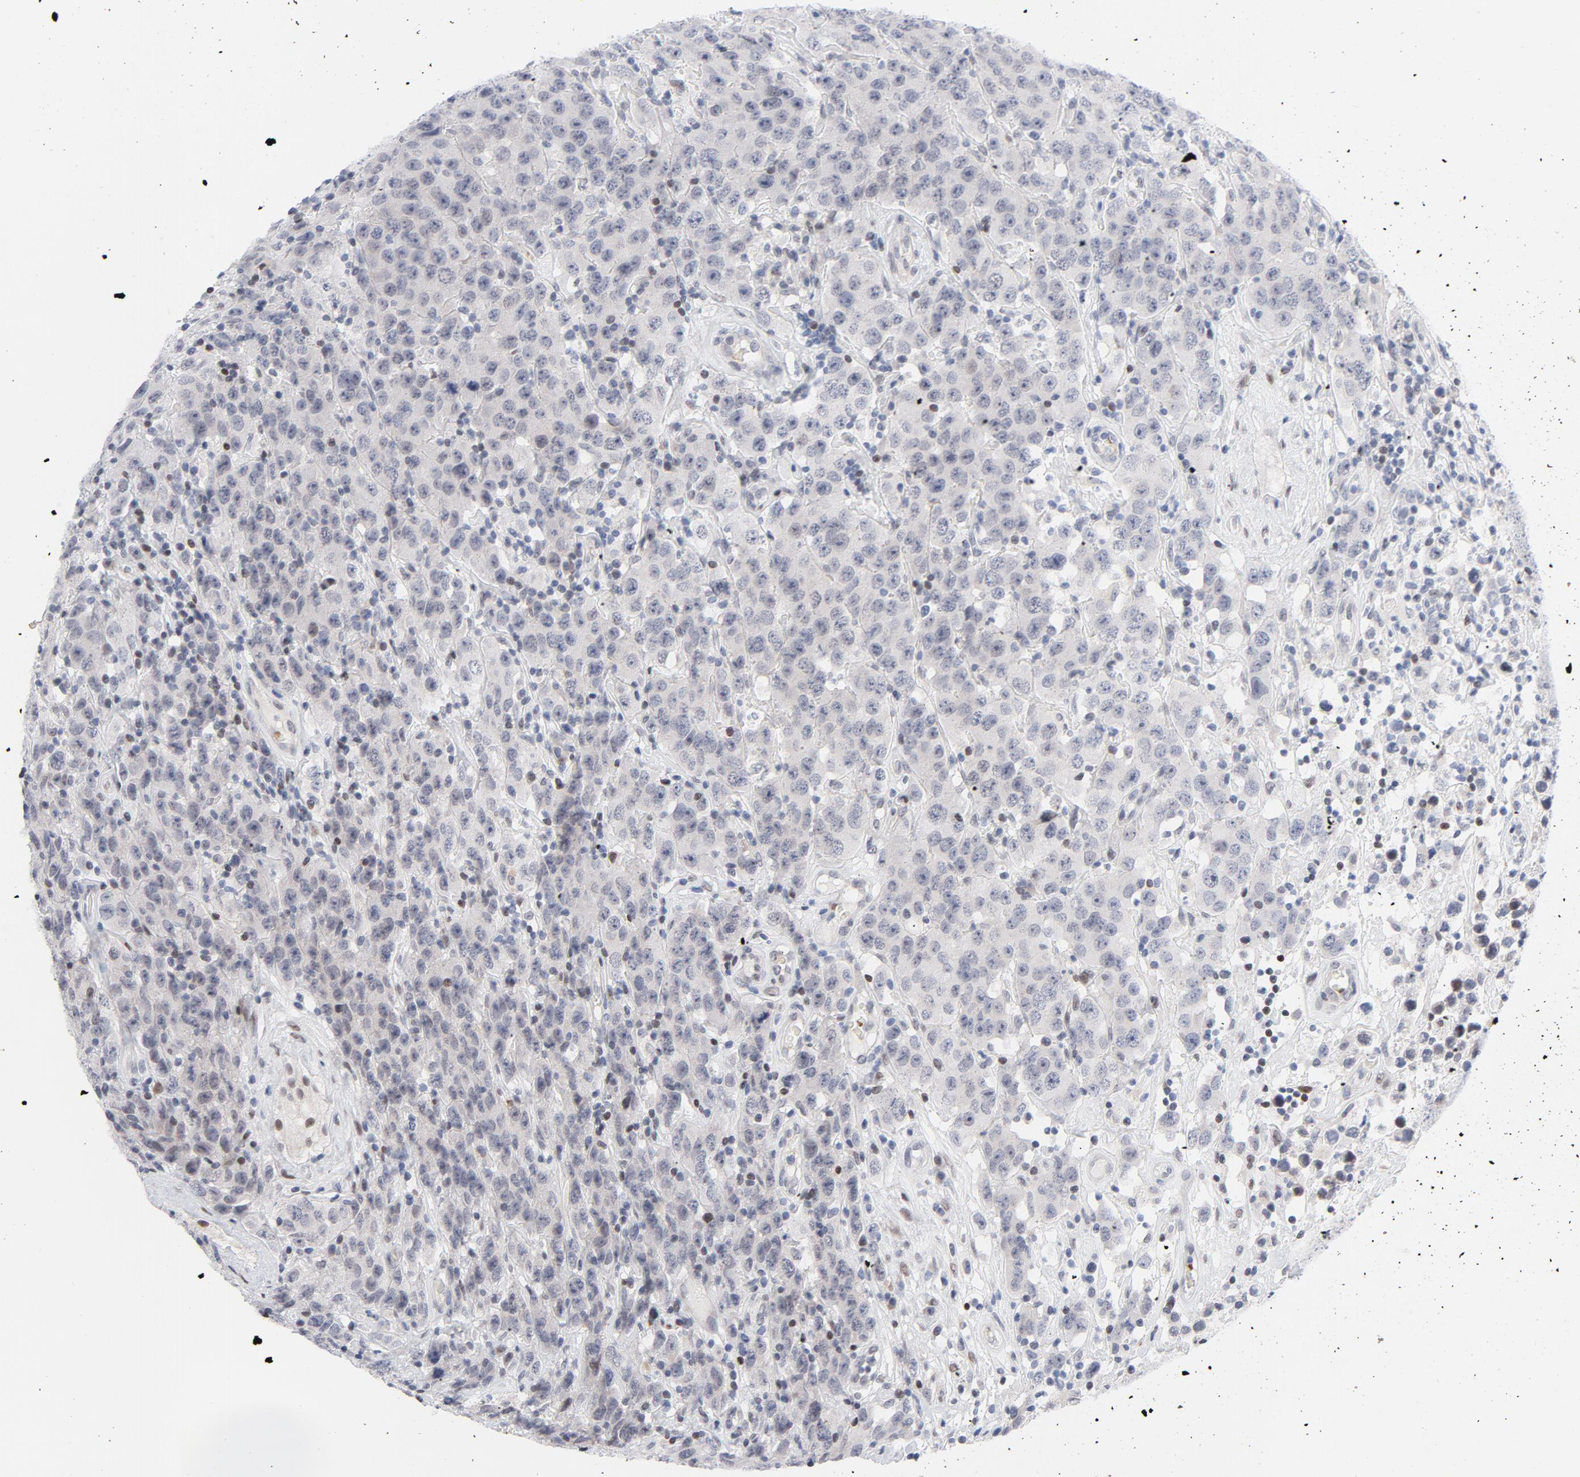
{"staining": {"intensity": "negative", "quantity": "none", "location": "none"}, "tissue": "testis cancer", "cell_type": "Tumor cells", "image_type": "cancer", "snomed": [{"axis": "morphology", "description": "Seminoma, NOS"}, {"axis": "topography", "description": "Testis"}], "caption": "IHC photomicrograph of human seminoma (testis) stained for a protein (brown), which reveals no staining in tumor cells.", "gene": "NFIC", "patient": {"sex": "male", "age": 52}}